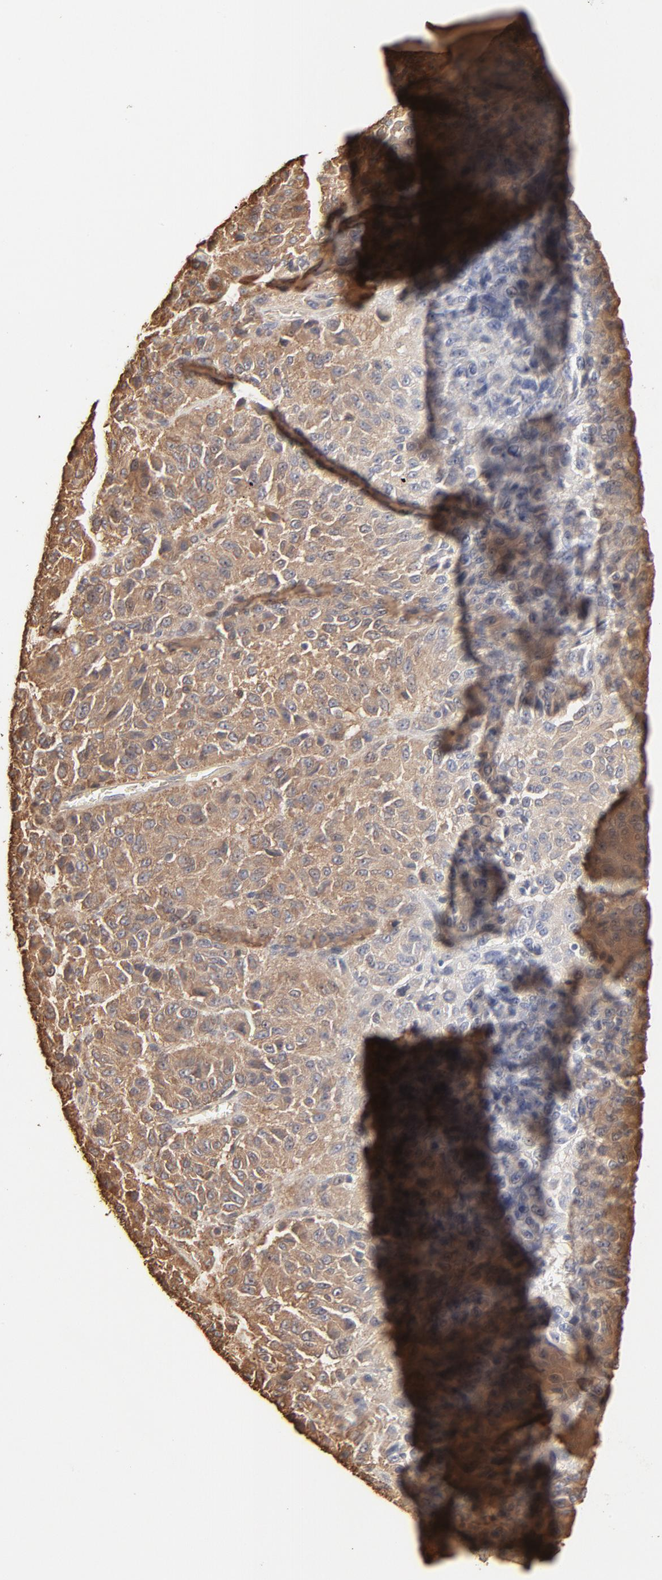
{"staining": {"intensity": "weak", "quantity": ">75%", "location": "cytoplasmic/membranous"}, "tissue": "melanoma", "cell_type": "Tumor cells", "image_type": "cancer", "snomed": [{"axis": "morphology", "description": "Malignant melanoma, Metastatic site"}, {"axis": "topography", "description": "Lung"}], "caption": "About >75% of tumor cells in human melanoma demonstrate weak cytoplasmic/membranous protein expression as visualized by brown immunohistochemical staining.", "gene": "PPP2CA", "patient": {"sex": "male", "age": 64}}